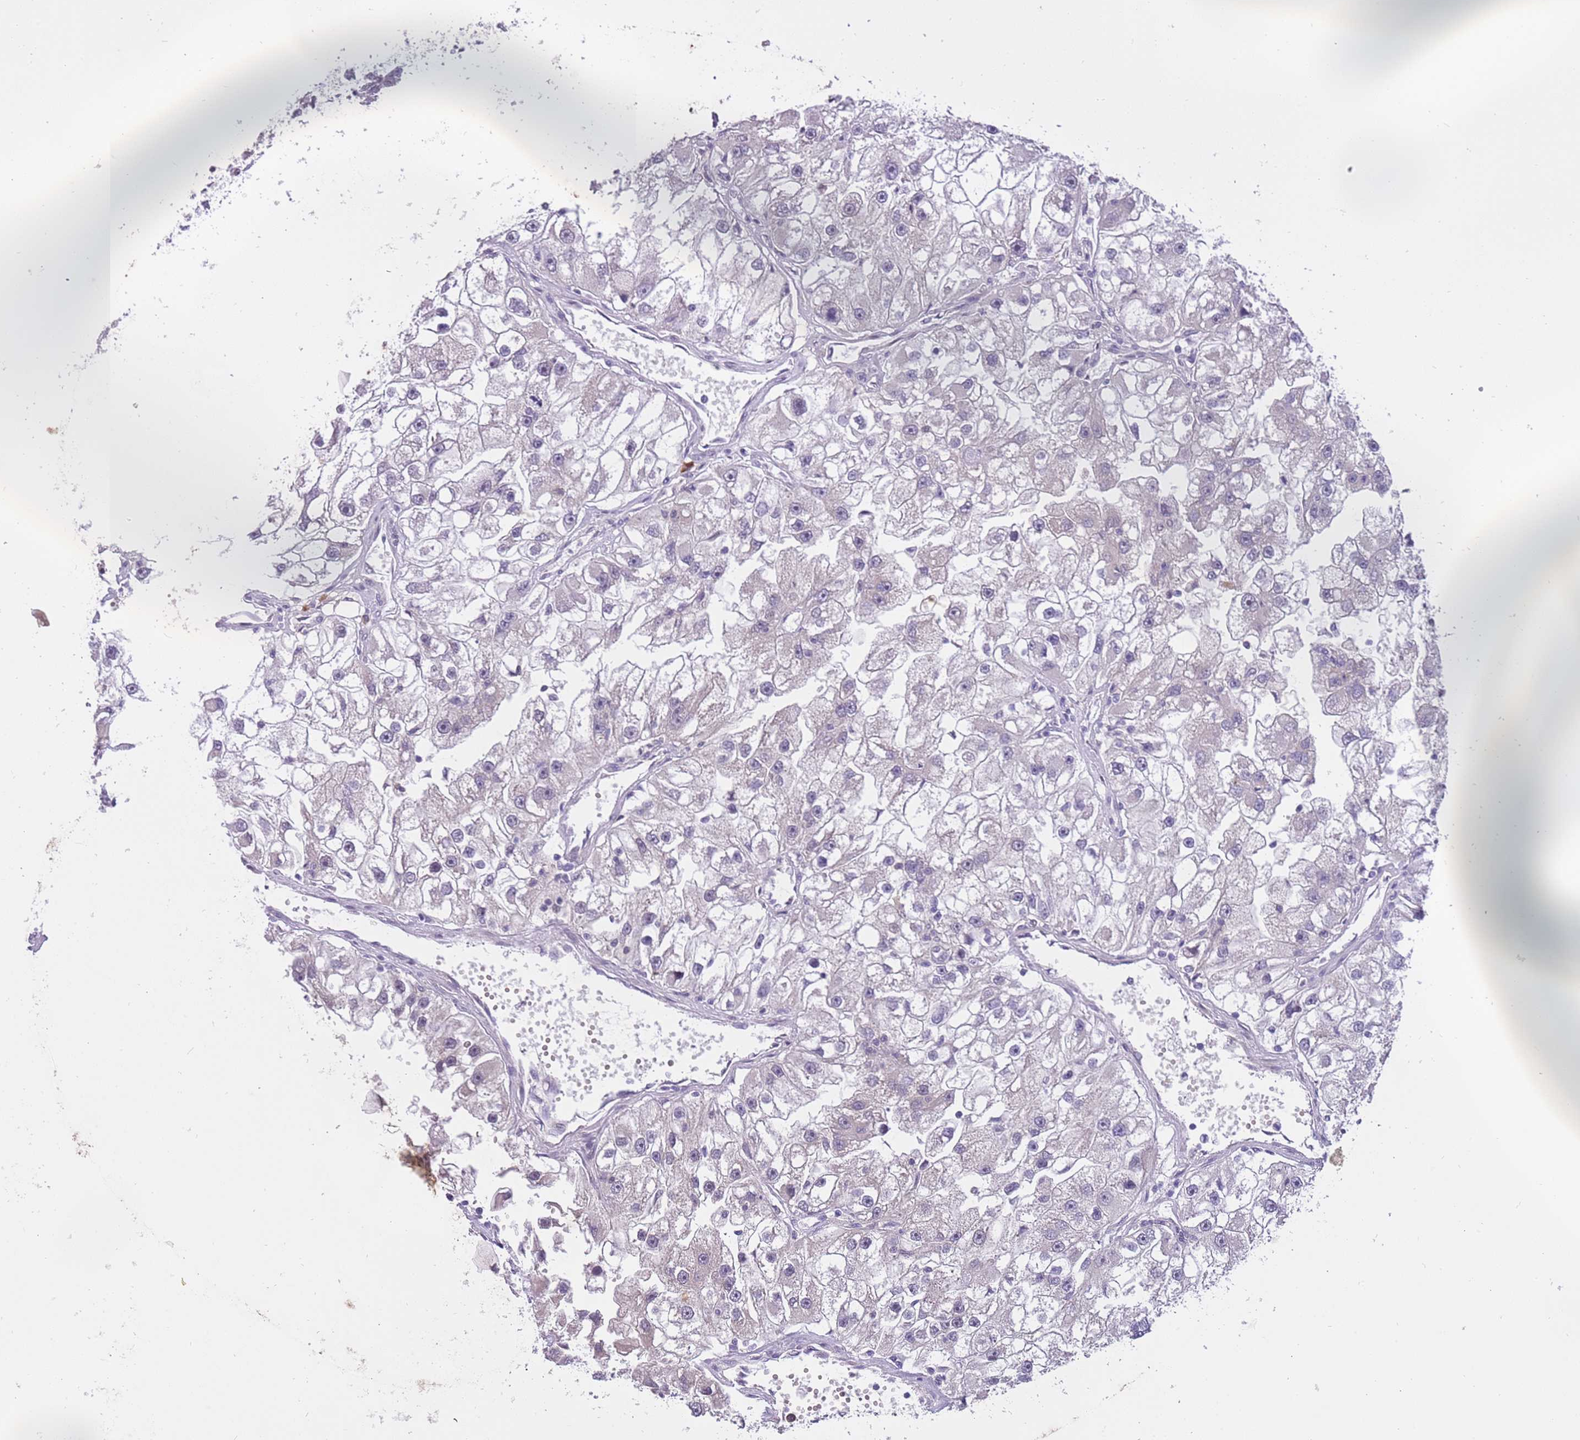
{"staining": {"intensity": "negative", "quantity": "none", "location": "none"}, "tissue": "renal cancer", "cell_type": "Tumor cells", "image_type": "cancer", "snomed": [{"axis": "morphology", "description": "Adenocarcinoma, NOS"}, {"axis": "topography", "description": "Kidney"}], "caption": "Micrograph shows no protein positivity in tumor cells of adenocarcinoma (renal) tissue. (Immunohistochemistry (ihc), brightfield microscopy, high magnification).", "gene": "MAGEF1", "patient": {"sex": "male", "age": 63}}